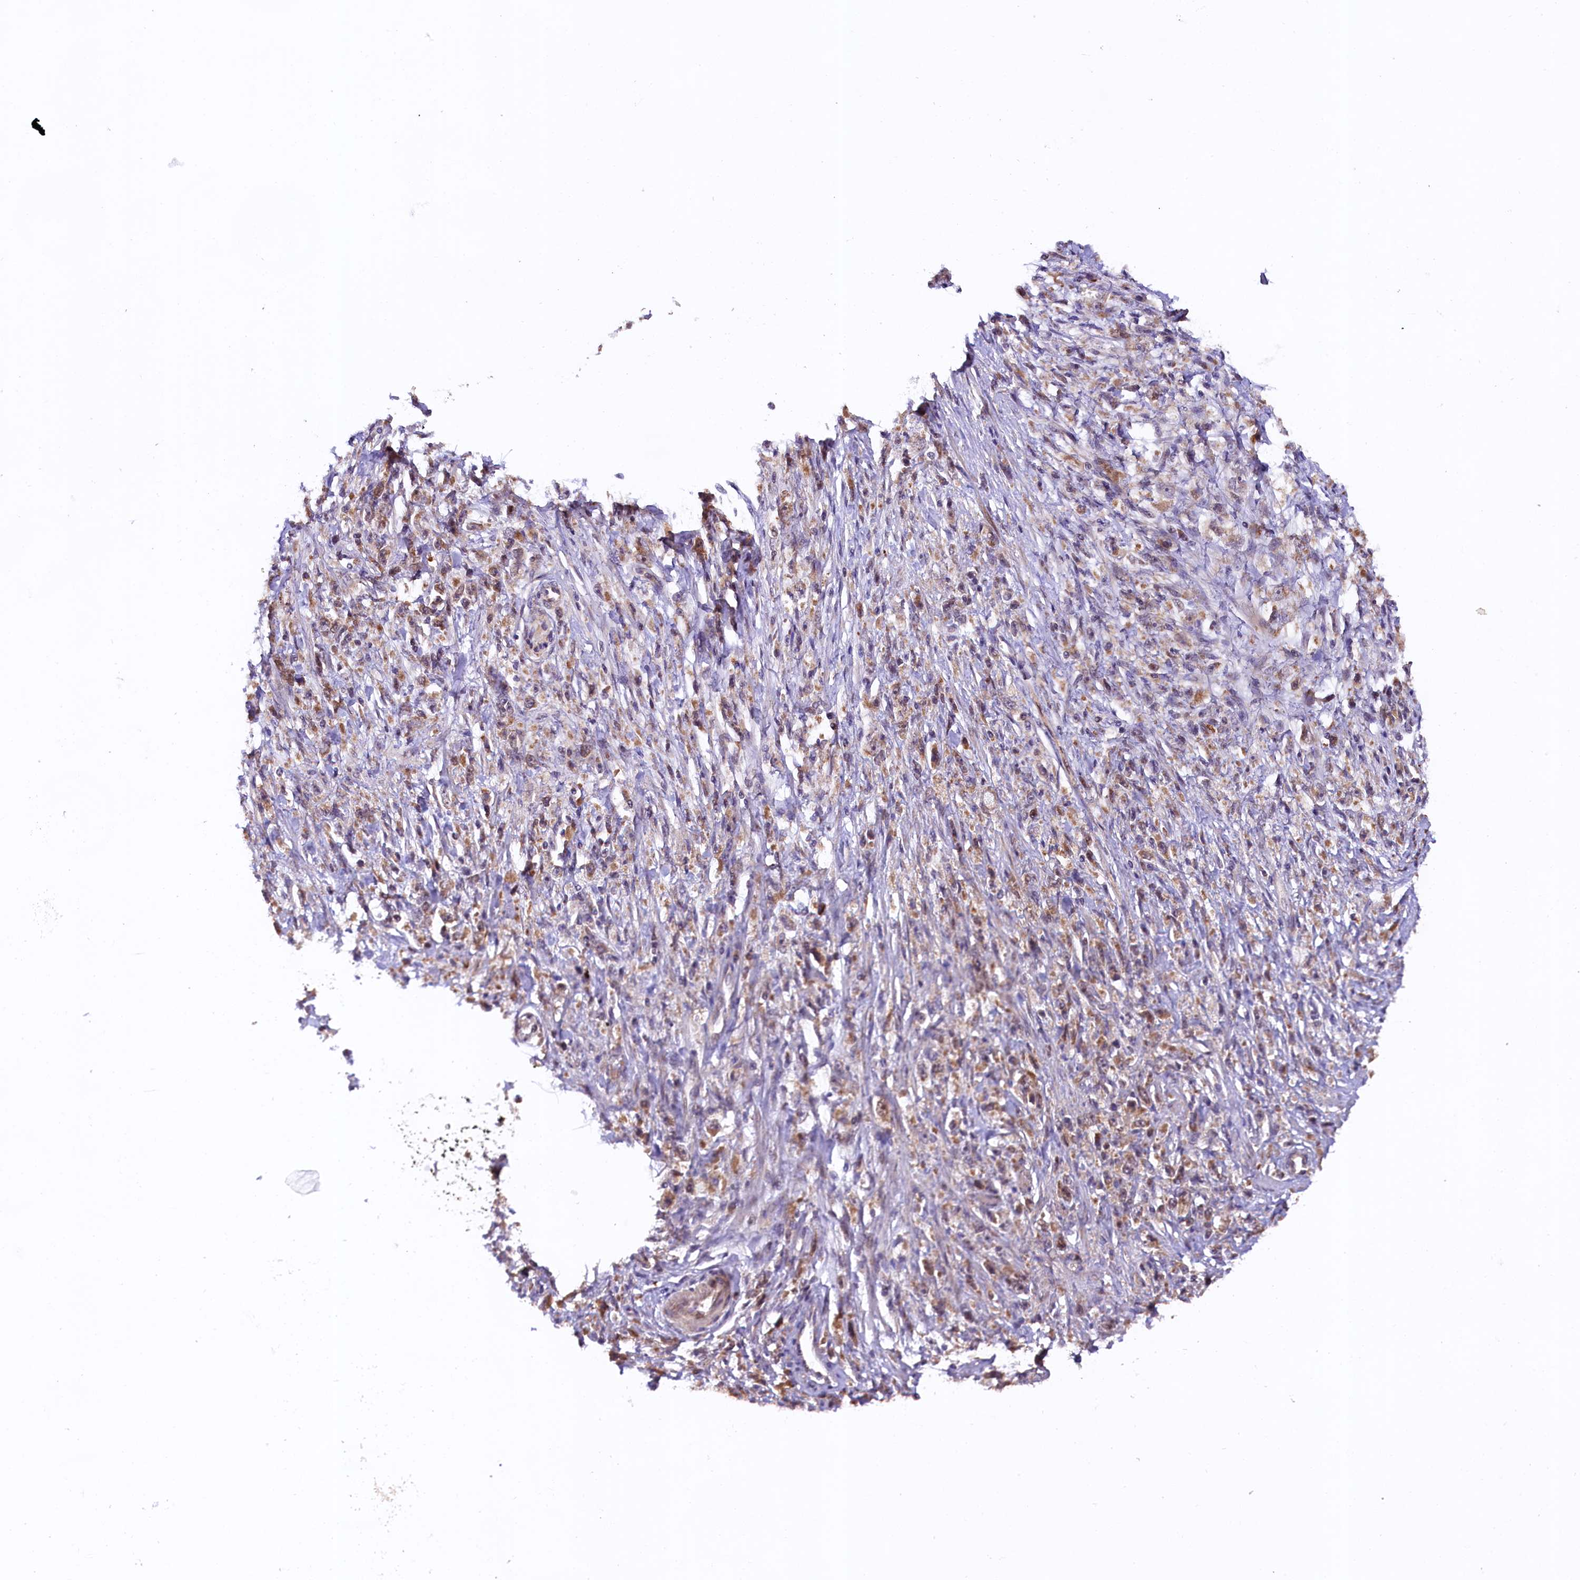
{"staining": {"intensity": "moderate", "quantity": "25%-75%", "location": "cytoplasmic/membranous"}, "tissue": "stomach cancer", "cell_type": "Tumor cells", "image_type": "cancer", "snomed": [{"axis": "morphology", "description": "Adenocarcinoma, NOS"}, {"axis": "topography", "description": "Stomach"}], "caption": "Protein staining of stomach adenocarcinoma tissue displays moderate cytoplasmic/membranous positivity in approximately 25%-75% of tumor cells. (DAB IHC with brightfield microscopy, high magnification).", "gene": "DOHH", "patient": {"sex": "female", "age": 59}}